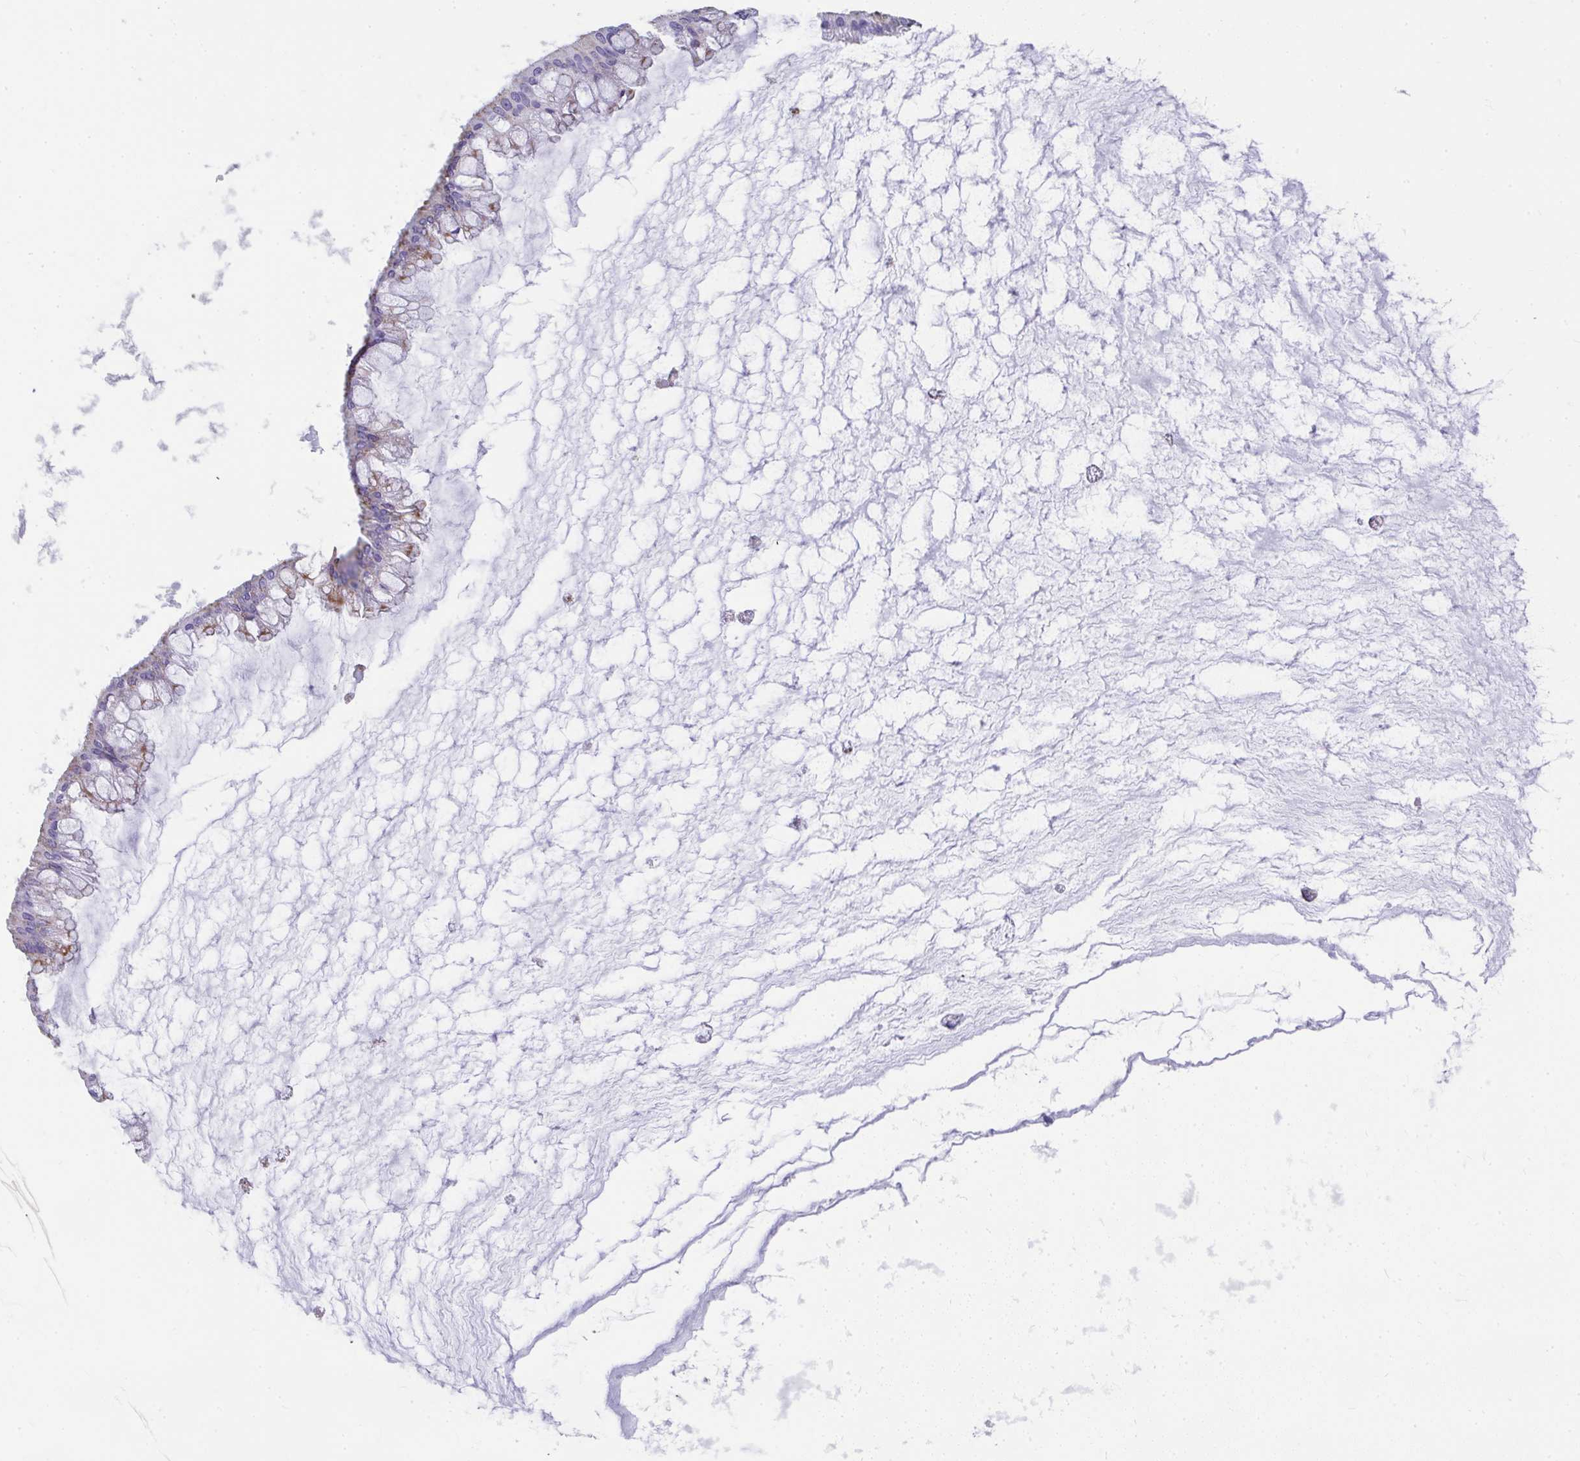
{"staining": {"intensity": "moderate", "quantity": "<25%", "location": "cytoplasmic/membranous"}, "tissue": "ovarian cancer", "cell_type": "Tumor cells", "image_type": "cancer", "snomed": [{"axis": "morphology", "description": "Cystadenocarcinoma, mucinous, NOS"}, {"axis": "topography", "description": "Ovary"}], "caption": "Immunohistochemistry of ovarian mucinous cystadenocarcinoma shows low levels of moderate cytoplasmic/membranous positivity in about <25% of tumor cells.", "gene": "SLC6A1", "patient": {"sex": "female", "age": 73}}